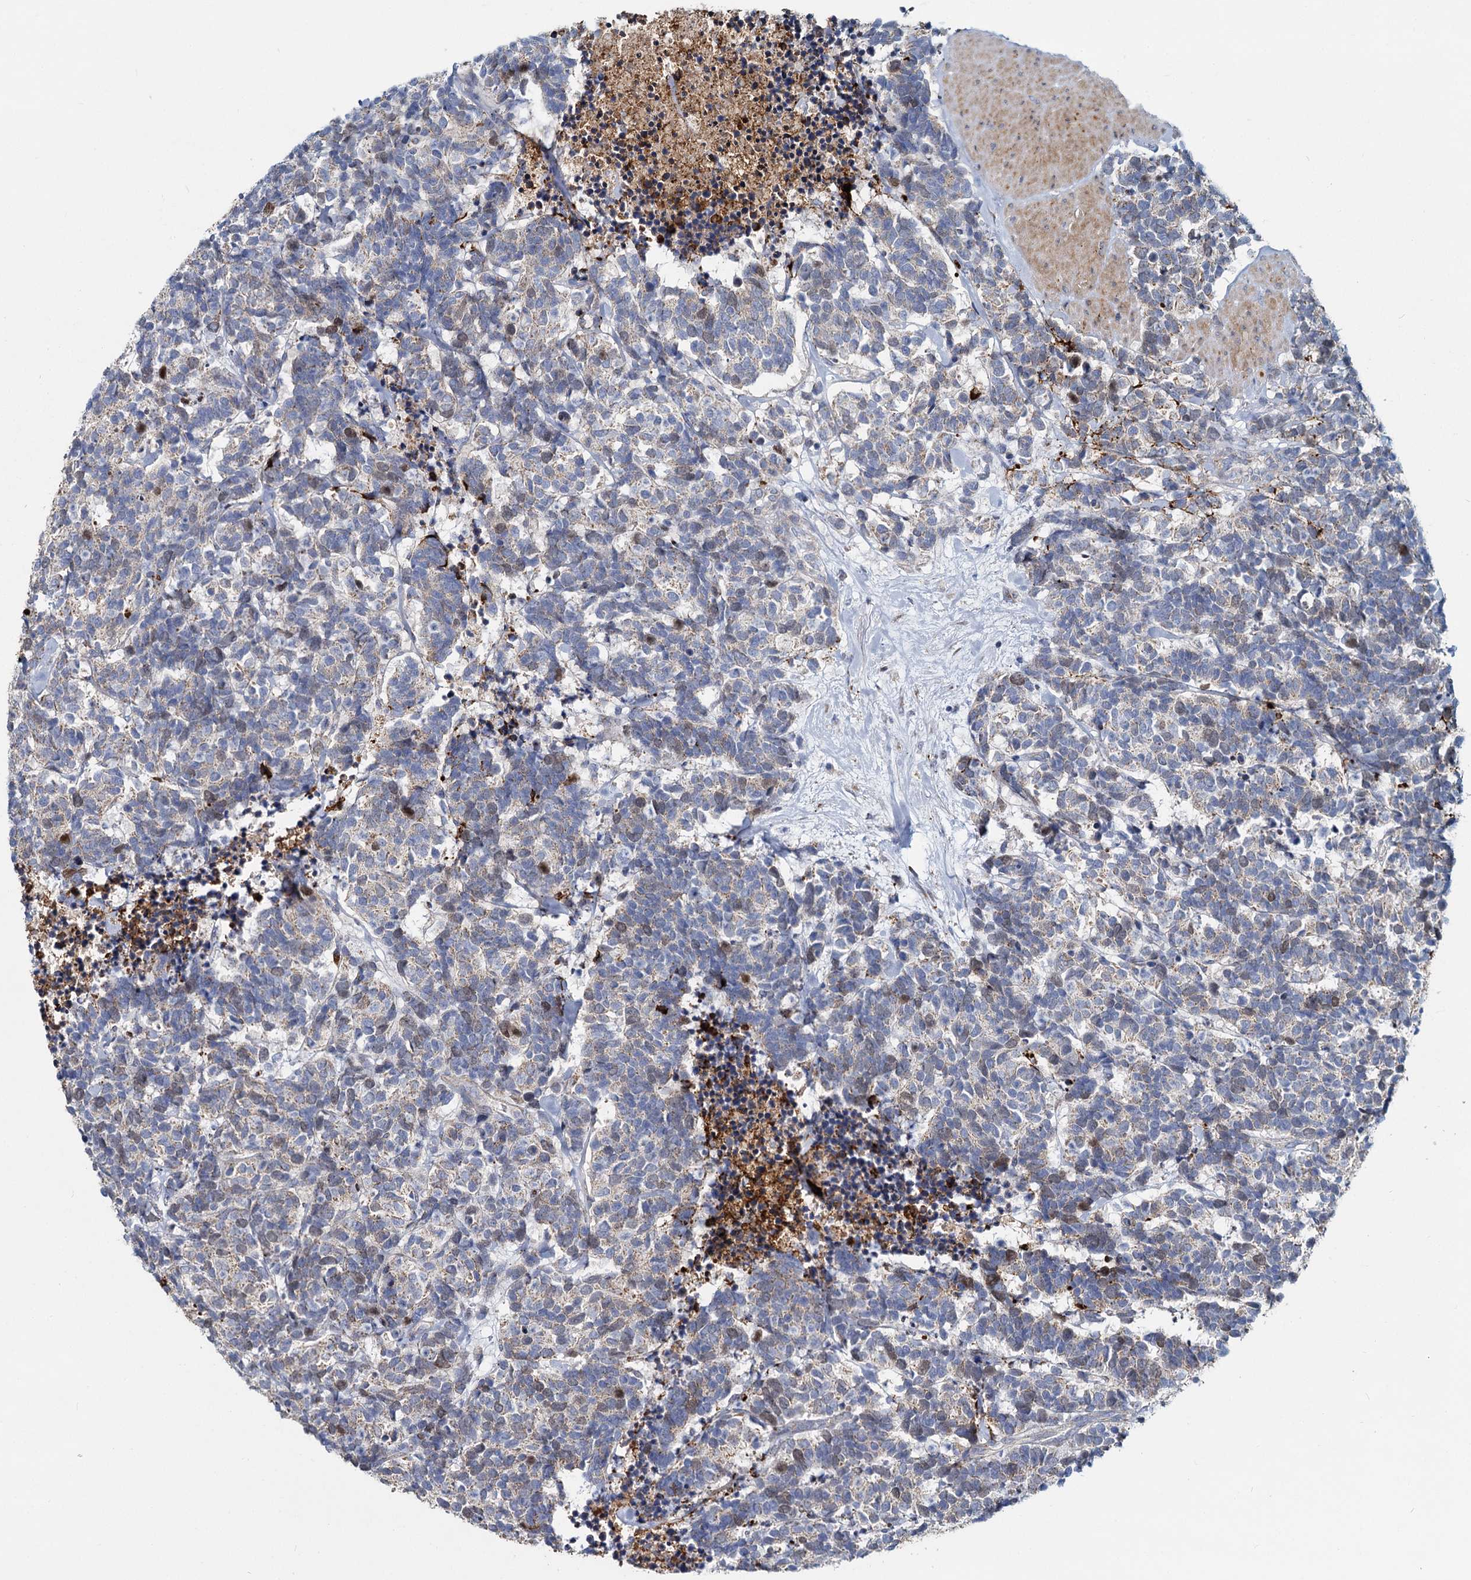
{"staining": {"intensity": "weak", "quantity": "25%-75%", "location": "cytoplasmic/membranous"}, "tissue": "carcinoid", "cell_type": "Tumor cells", "image_type": "cancer", "snomed": [{"axis": "morphology", "description": "Carcinoma, NOS"}, {"axis": "morphology", "description": "Carcinoid, malignant, NOS"}, {"axis": "topography", "description": "Urinary bladder"}], "caption": "Immunohistochemical staining of carcinoid reveals weak cytoplasmic/membranous protein staining in about 25%-75% of tumor cells. (DAB = brown stain, brightfield microscopy at high magnification).", "gene": "DCUN1D2", "patient": {"sex": "male", "age": 57}}